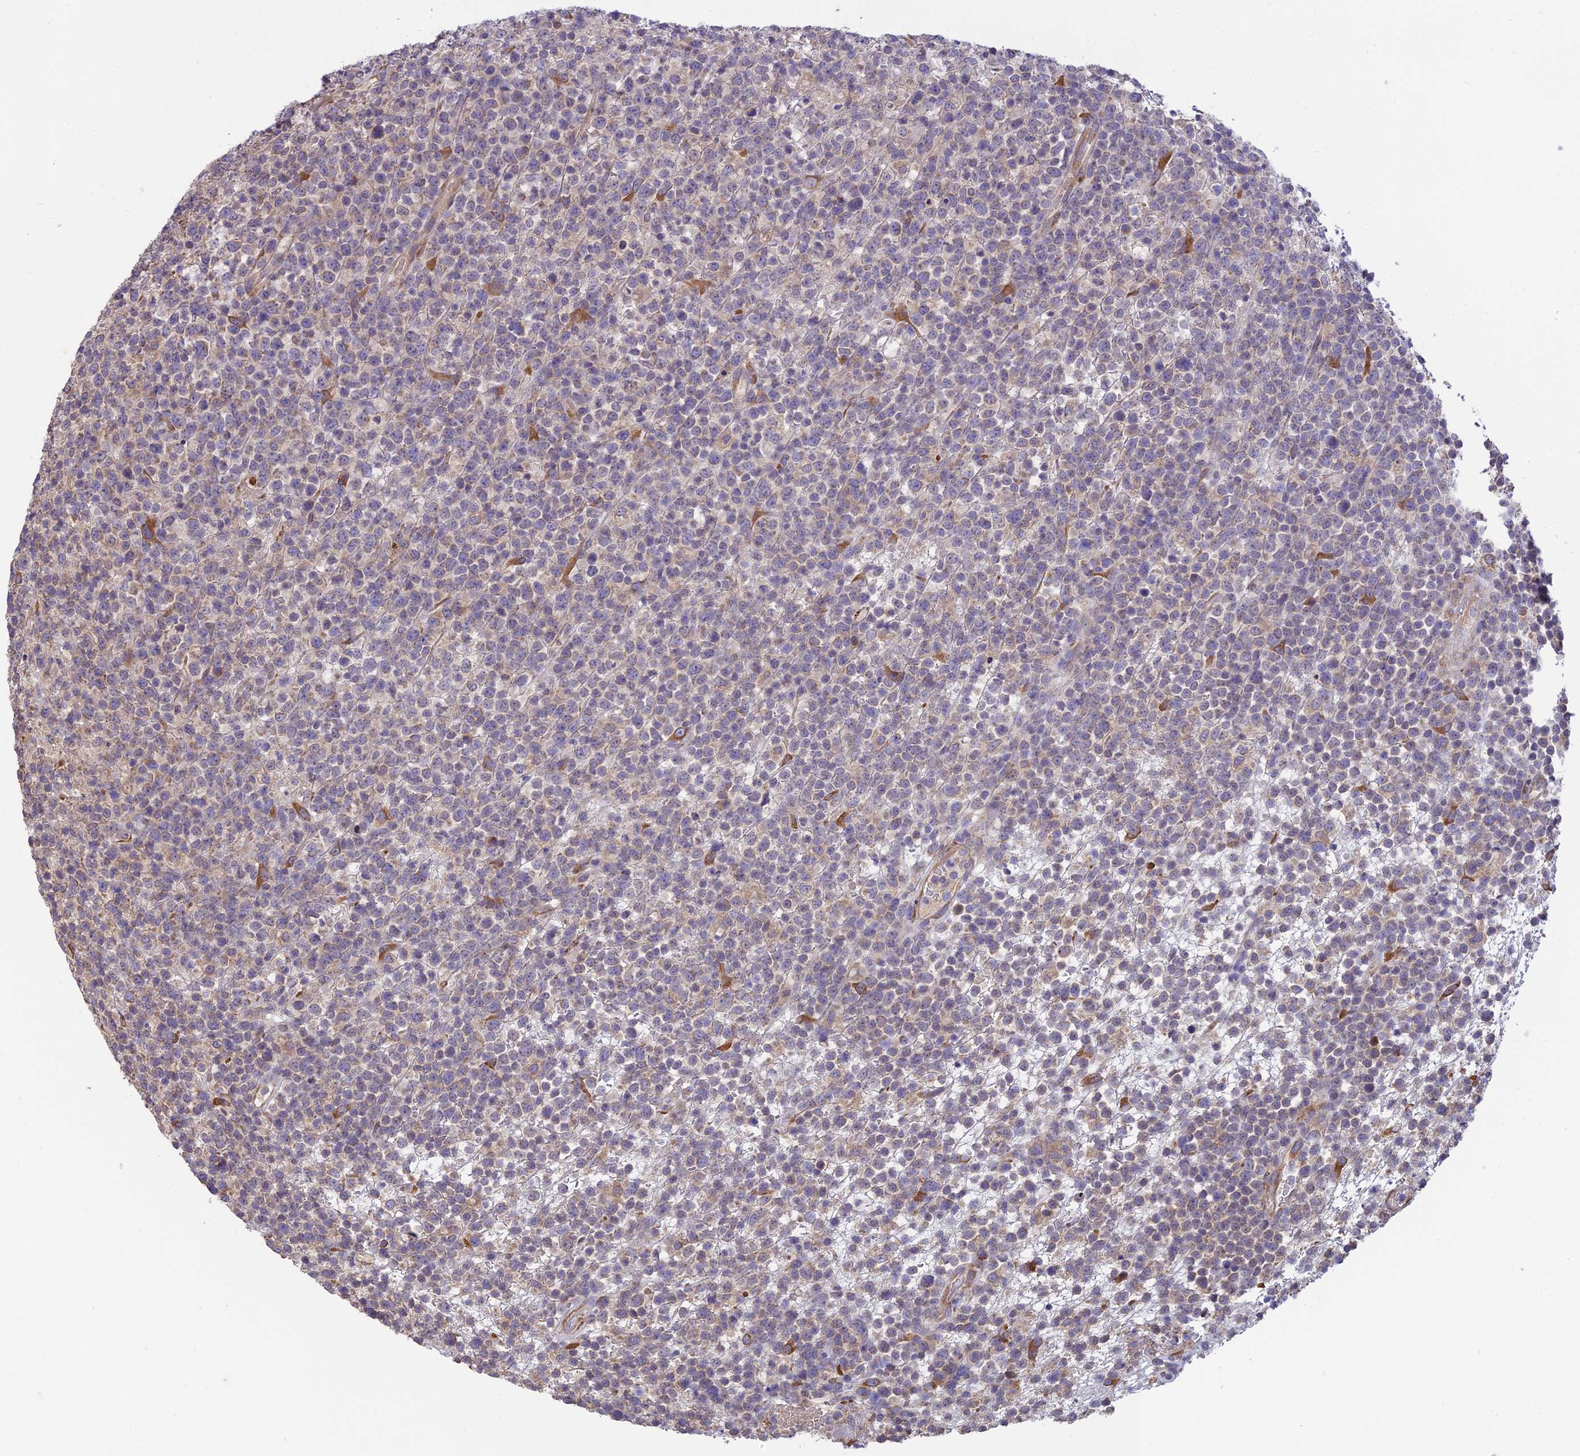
{"staining": {"intensity": "weak", "quantity": "<25%", "location": "cytoplasmic/membranous"}, "tissue": "lymphoma", "cell_type": "Tumor cells", "image_type": "cancer", "snomed": [{"axis": "morphology", "description": "Malignant lymphoma, non-Hodgkin's type, High grade"}, {"axis": "topography", "description": "Colon"}], "caption": "The image exhibits no significant expression in tumor cells of high-grade malignant lymphoma, non-Hodgkin's type. Brightfield microscopy of immunohistochemistry (IHC) stained with DAB (brown) and hematoxylin (blue), captured at high magnification.", "gene": "MRNIP", "patient": {"sex": "female", "age": 53}}